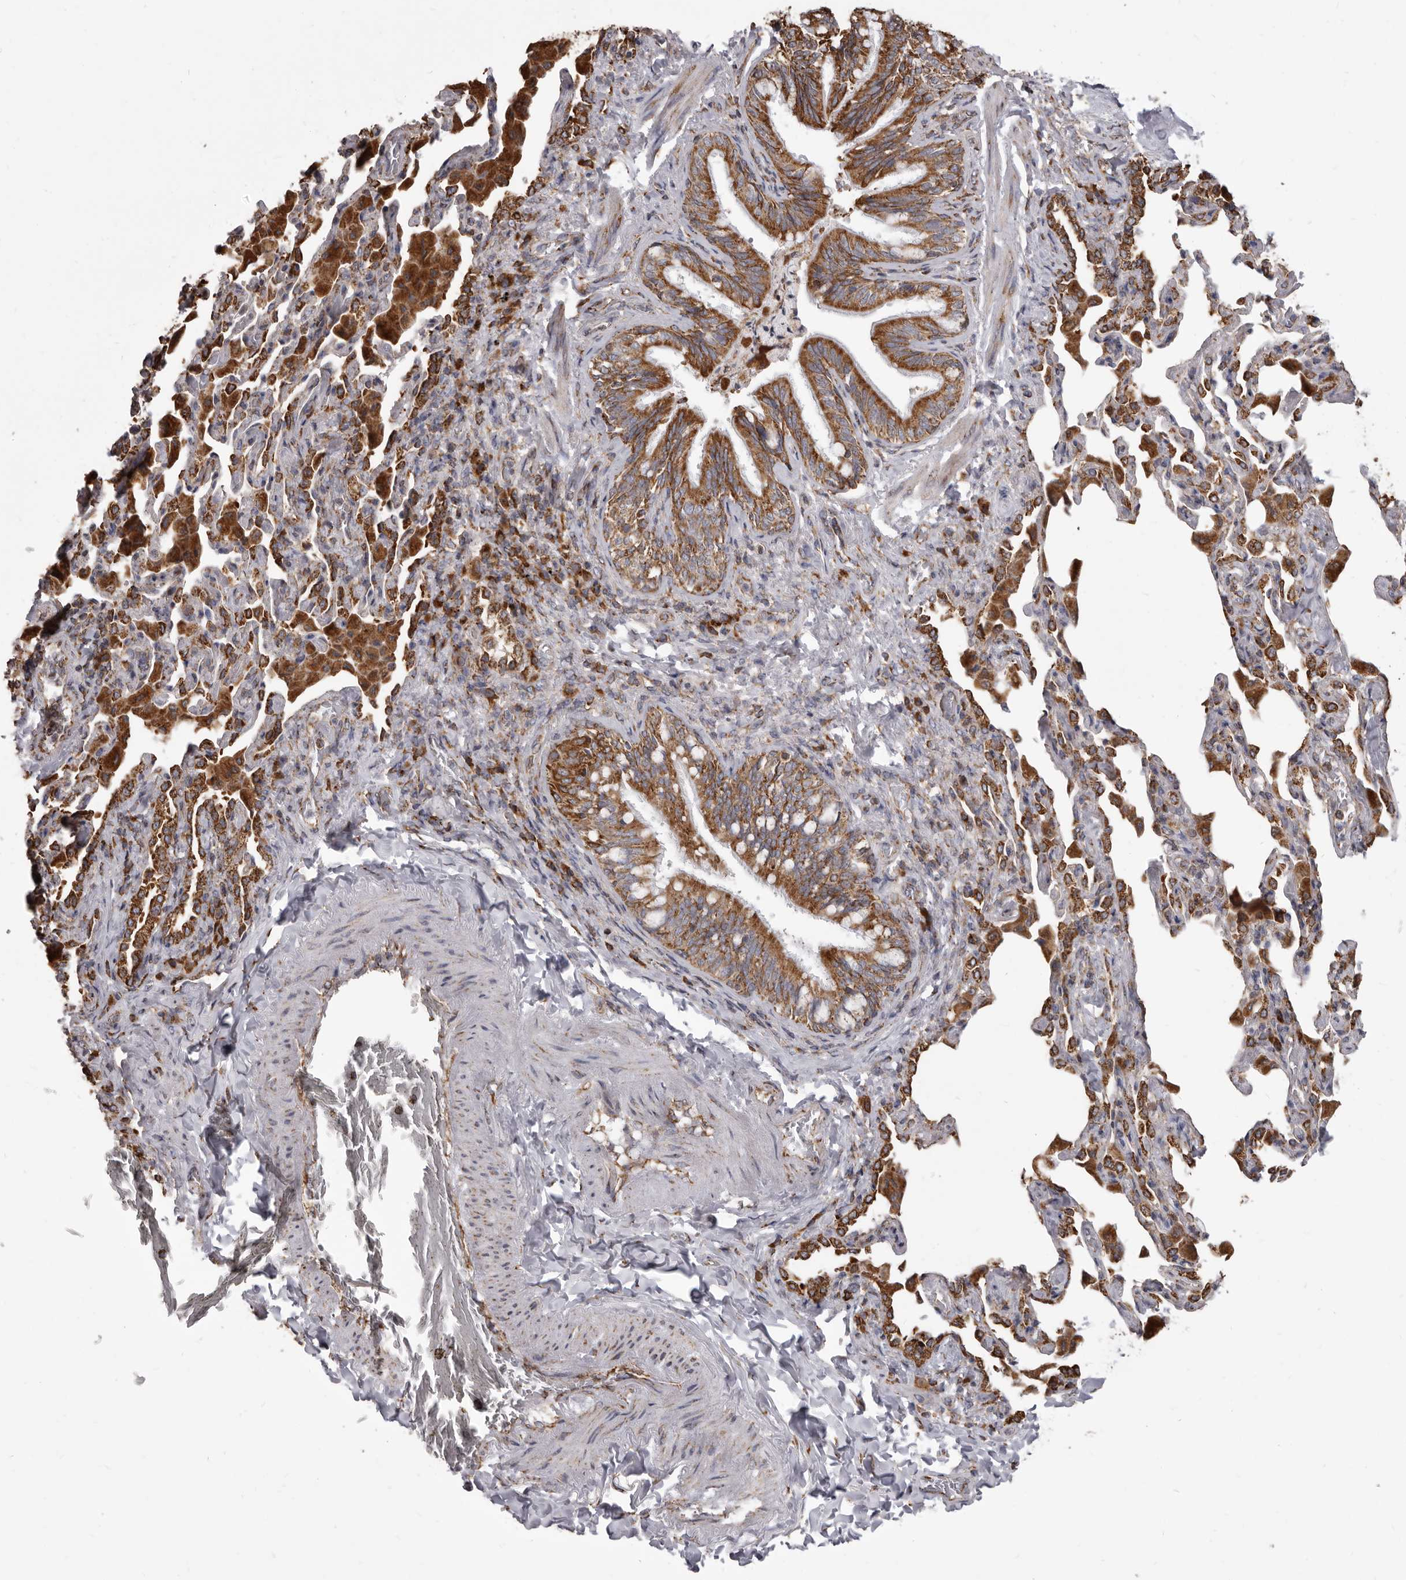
{"staining": {"intensity": "strong", "quantity": ">75%", "location": "cytoplasmic/membranous"}, "tissue": "bronchus", "cell_type": "Respiratory epithelial cells", "image_type": "normal", "snomed": [{"axis": "morphology", "description": "Normal tissue, NOS"}, {"axis": "morphology", "description": "Inflammation, NOS"}, {"axis": "topography", "description": "Lung"}], "caption": "The photomicrograph demonstrates staining of benign bronchus, revealing strong cytoplasmic/membranous protein staining (brown color) within respiratory epithelial cells.", "gene": "CDK5RAP3", "patient": {"sex": "female", "age": 46}}